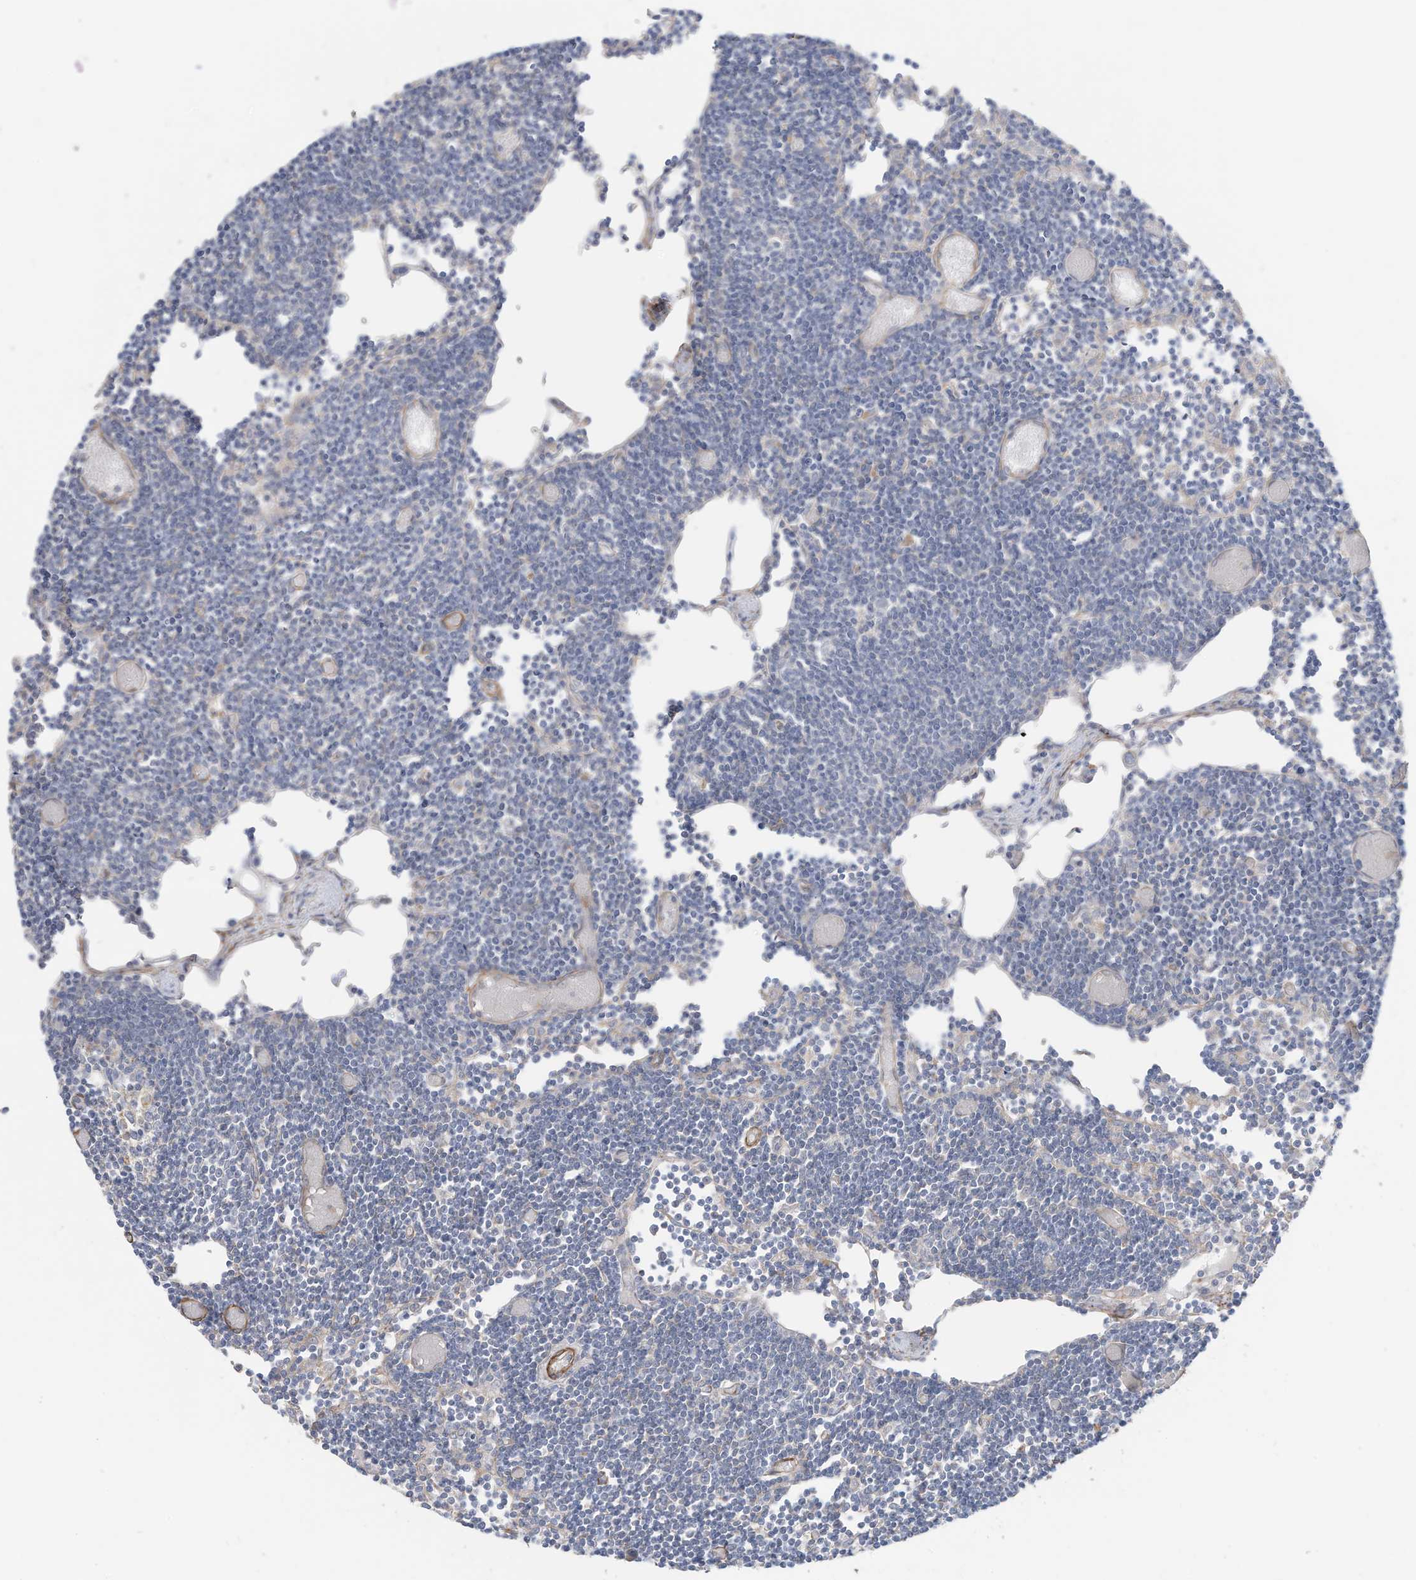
{"staining": {"intensity": "negative", "quantity": "none", "location": "none"}, "tissue": "lymph node", "cell_type": "Germinal center cells", "image_type": "normal", "snomed": [{"axis": "morphology", "description": "Normal tissue, NOS"}, {"axis": "topography", "description": "Lymph node"}], "caption": "This is a micrograph of immunohistochemistry staining of benign lymph node, which shows no positivity in germinal center cells. (DAB immunohistochemistry, high magnification).", "gene": "SLC17A7", "patient": {"sex": "female", "age": 11}}